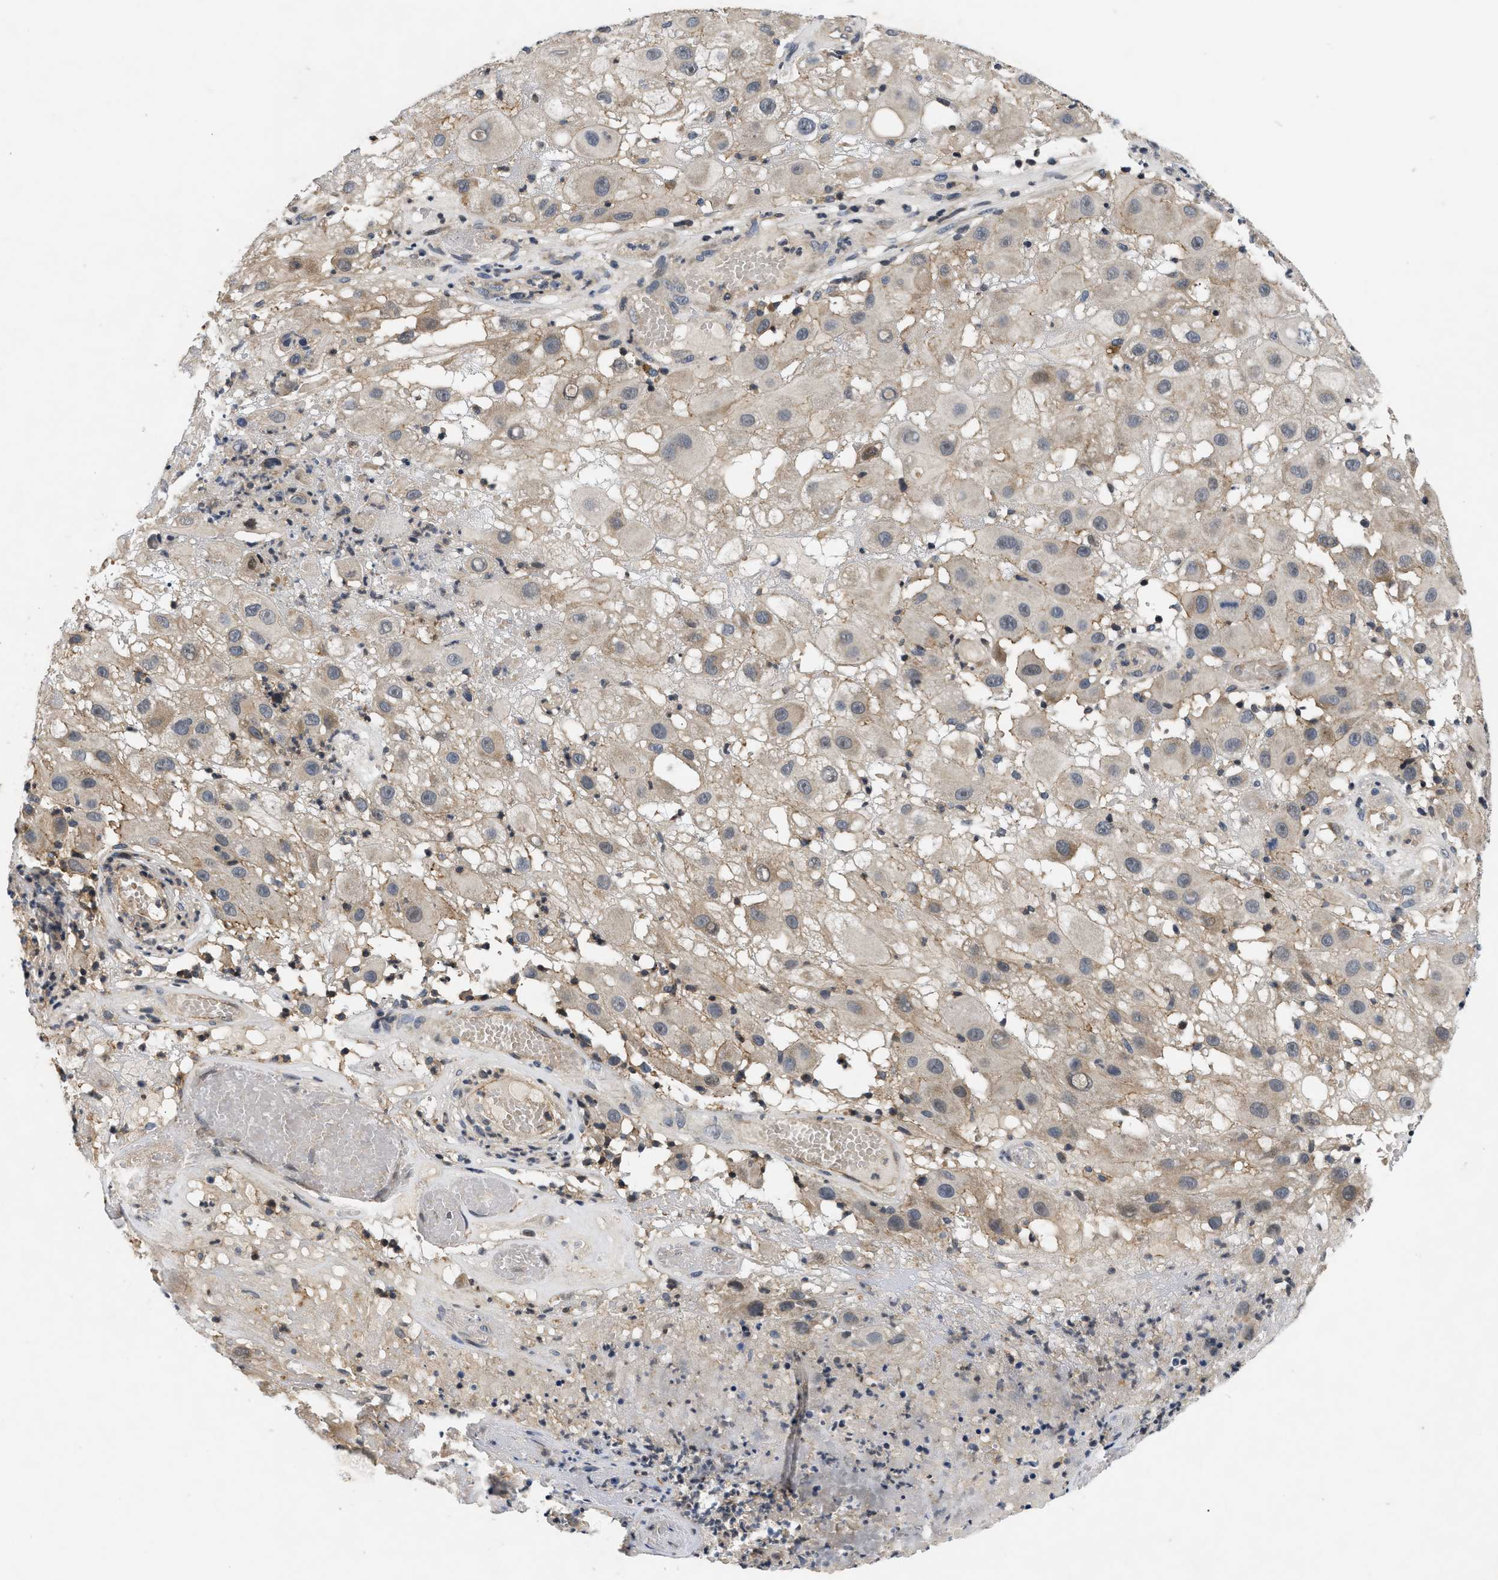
{"staining": {"intensity": "weak", "quantity": "<25%", "location": "cytoplasmic/membranous"}, "tissue": "melanoma", "cell_type": "Tumor cells", "image_type": "cancer", "snomed": [{"axis": "morphology", "description": "Malignant melanoma, NOS"}, {"axis": "topography", "description": "Skin"}], "caption": "The immunohistochemistry (IHC) photomicrograph has no significant staining in tumor cells of malignant melanoma tissue.", "gene": "HMGCR", "patient": {"sex": "female", "age": 81}}